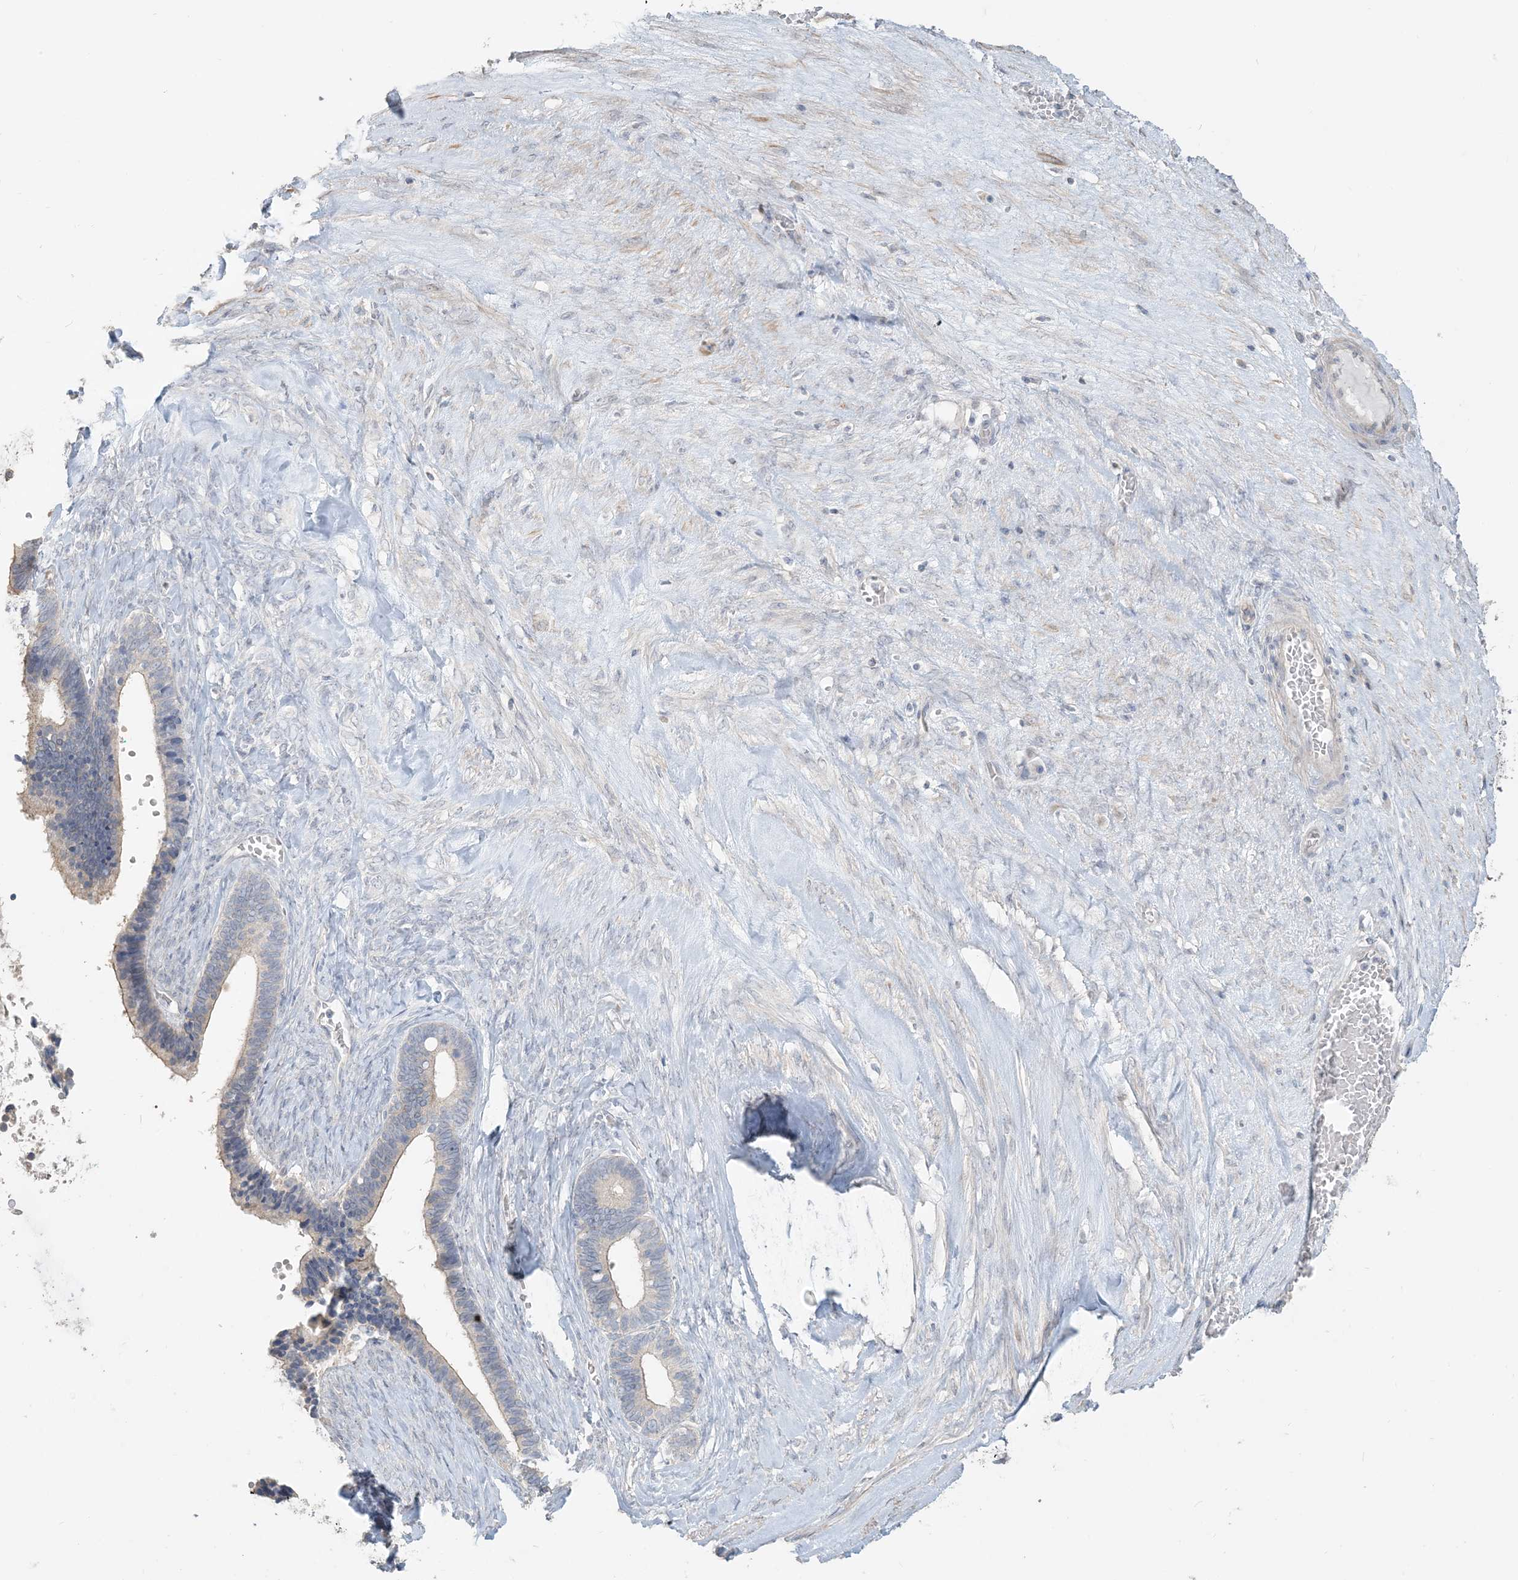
{"staining": {"intensity": "weak", "quantity": "<25%", "location": "cytoplasmic/membranous"}, "tissue": "ovarian cancer", "cell_type": "Tumor cells", "image_type": "cancer", "snomed": [{"axis": "morphology", "description": "Cystadenocarcinoma, serous, NOS"}, {"axis": "topography", "description": "Ovary"}], "caption": "A micrograph of human serous cystadenocarcinoma (ovarian) is negative for staining in tumor cells.", "gene": "NPHS2", "patient": {"sex": "female", "age": 56}}